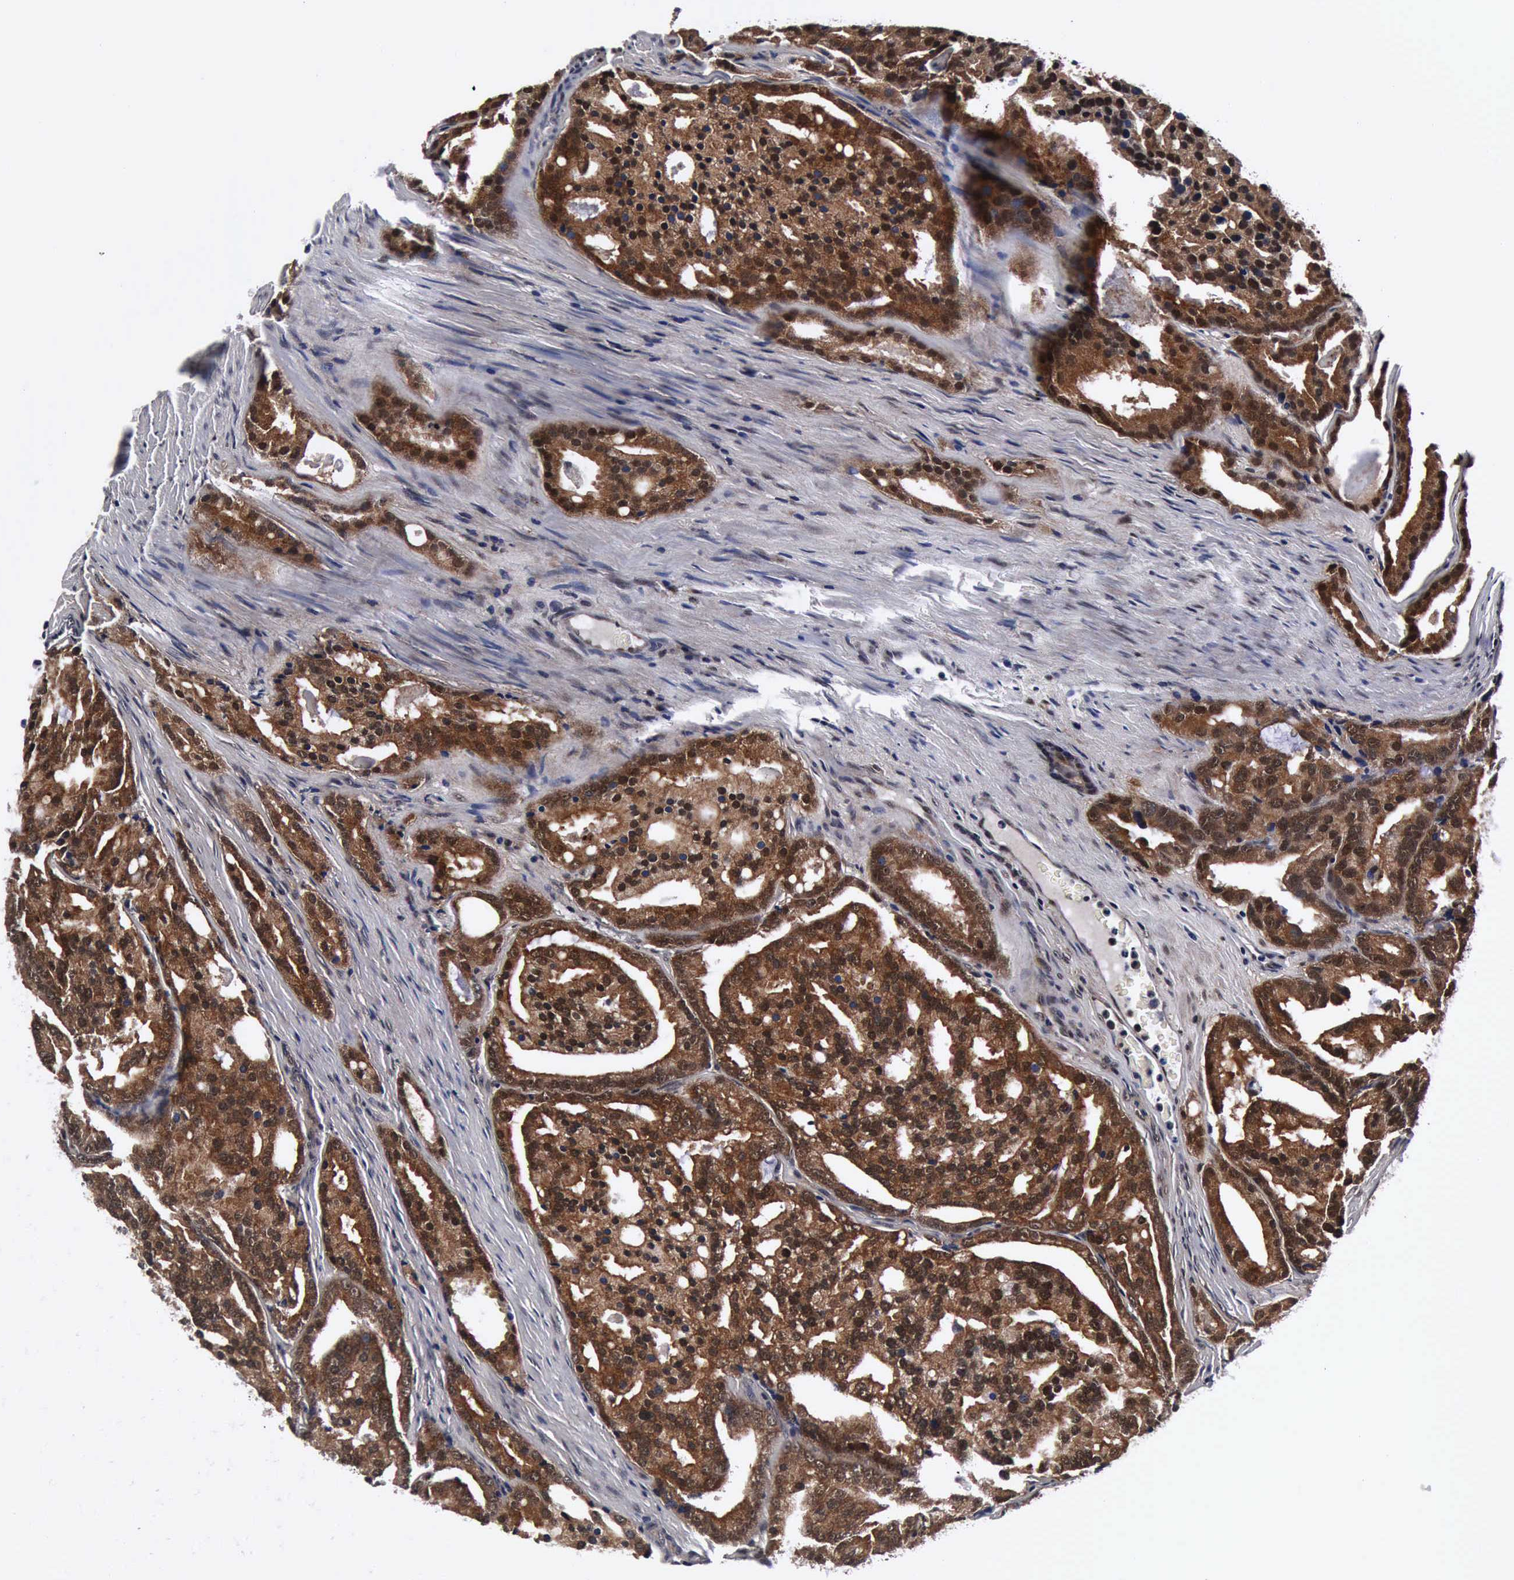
{"staining": {"intensity": "strong", "quantity": ">75%", "location": "cytoplasmic/membranous,nuclear"}, "tissue": "prostate cancer", "cell_type": "Tumor cells", "image_type": "cancer", "snomed": [{"axis": "morphology", "description": "Adenocarcinoma, High grade"}, {"axis": "topography", "description": "Prostate"}], "caption": "DAB immunohistochemical staining of human prostate cancer shows strong cytoplasmic/membranous and nuclear protein positivity in about >75% of tumor cells.", "gene": "UBC", "patient": {"sex": "male", "age": 64}}